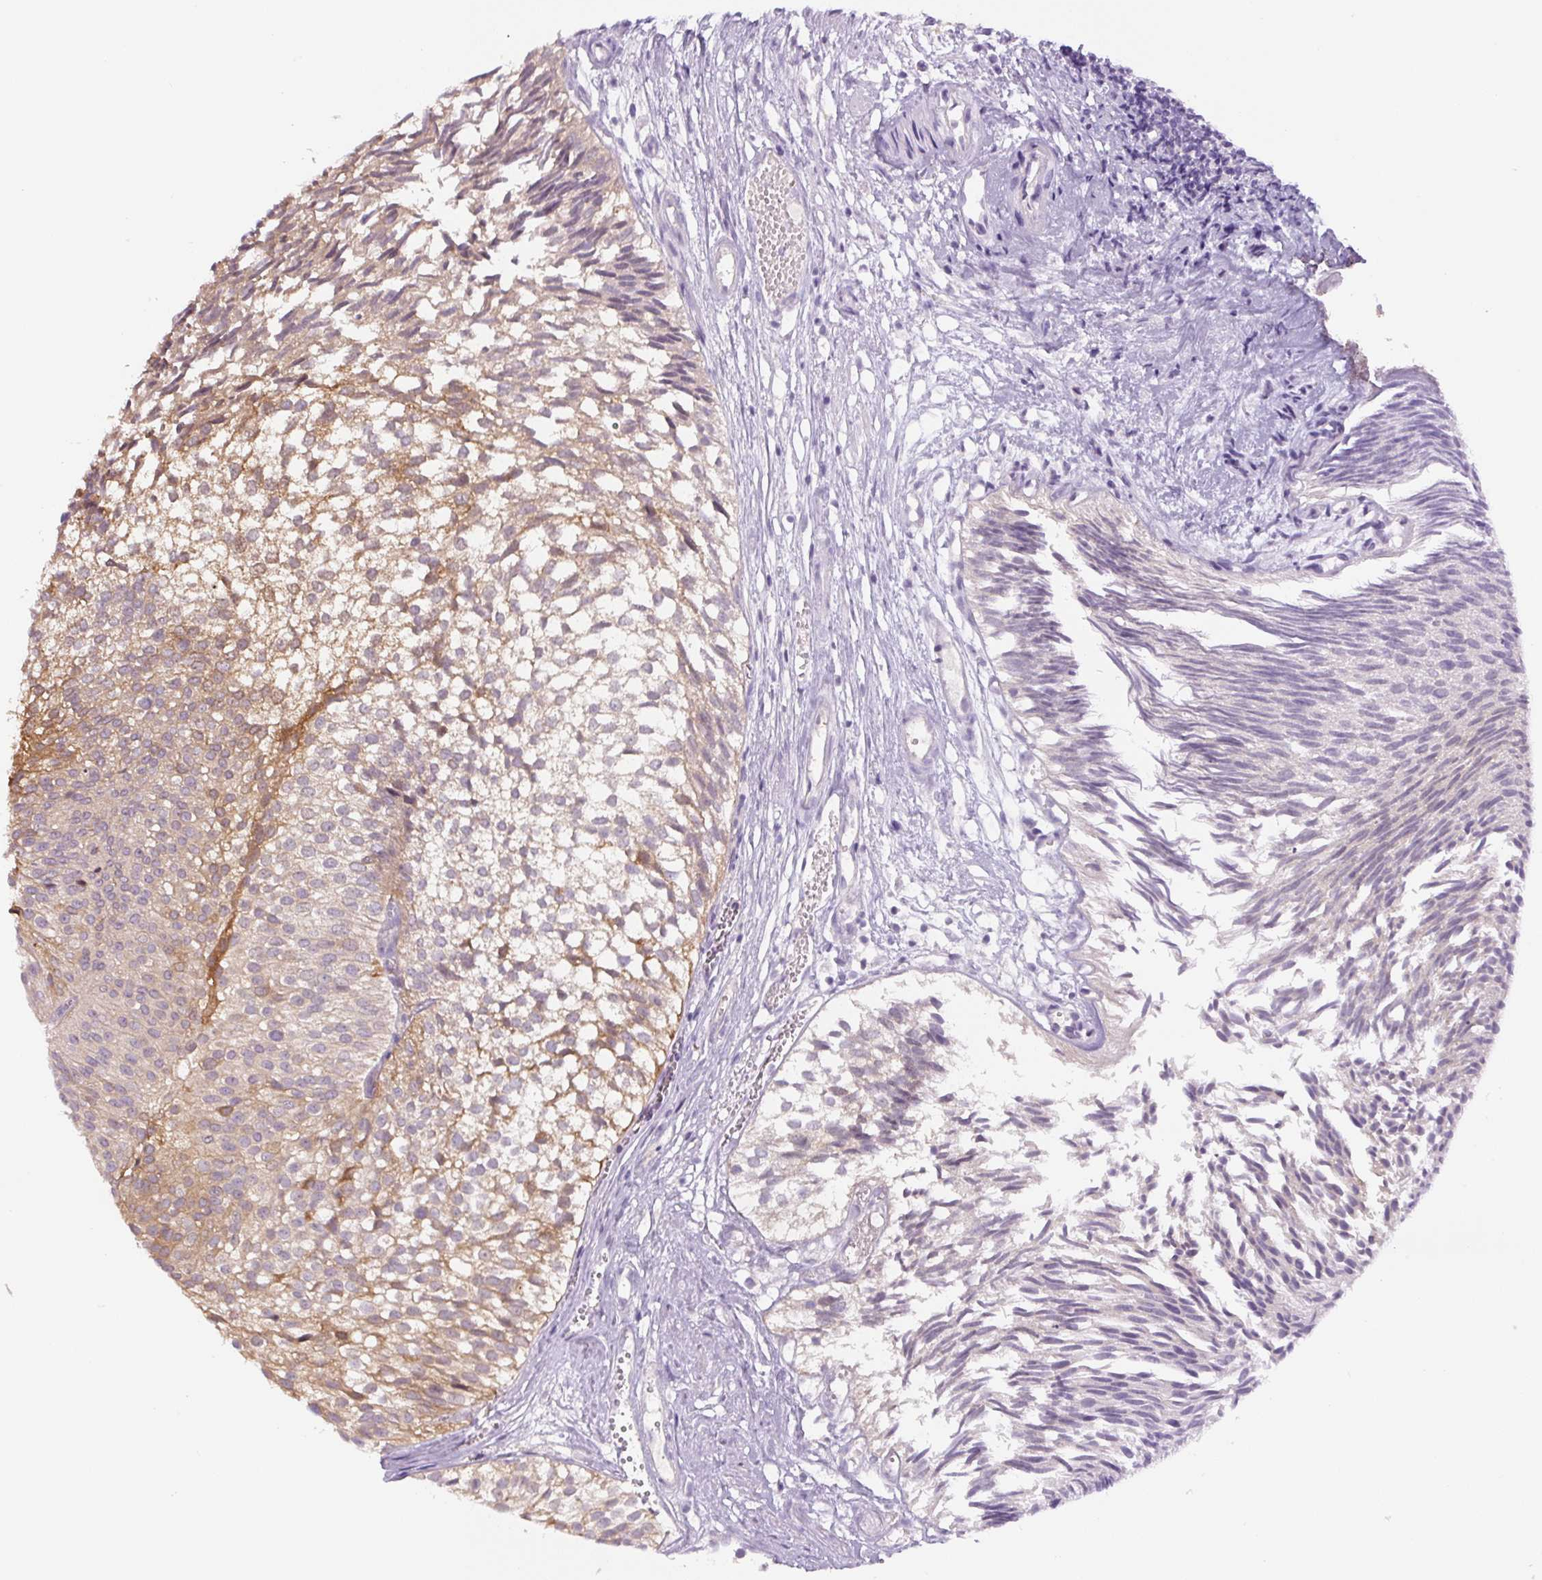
{"staining": {"intensity": "weak", "quantity": "25%-75%", "location": "cytoplasmic/membranous"}, "tissue": "urothelial cancer", "cell_type": "Tumor cells", "image_type": "cancer", "snomed": [{"axis": "morphology", "description": "Urothelial carcinoma, Low grade"}, {"axis": "topography", "description": "Urinary bladder"}], "caption": "Low-grade urothelial carcinoma stained for a protein displays weak cytoplasmic/membranous positivity in tumor cells. The staining was performed using DAB to visualize the protein expression in brown, while the nuclei were stained in blue with hematoxylin (Magnification: 20x).", "gene": "SPSB2", "patient": {"sex": "male", "age": 91}}